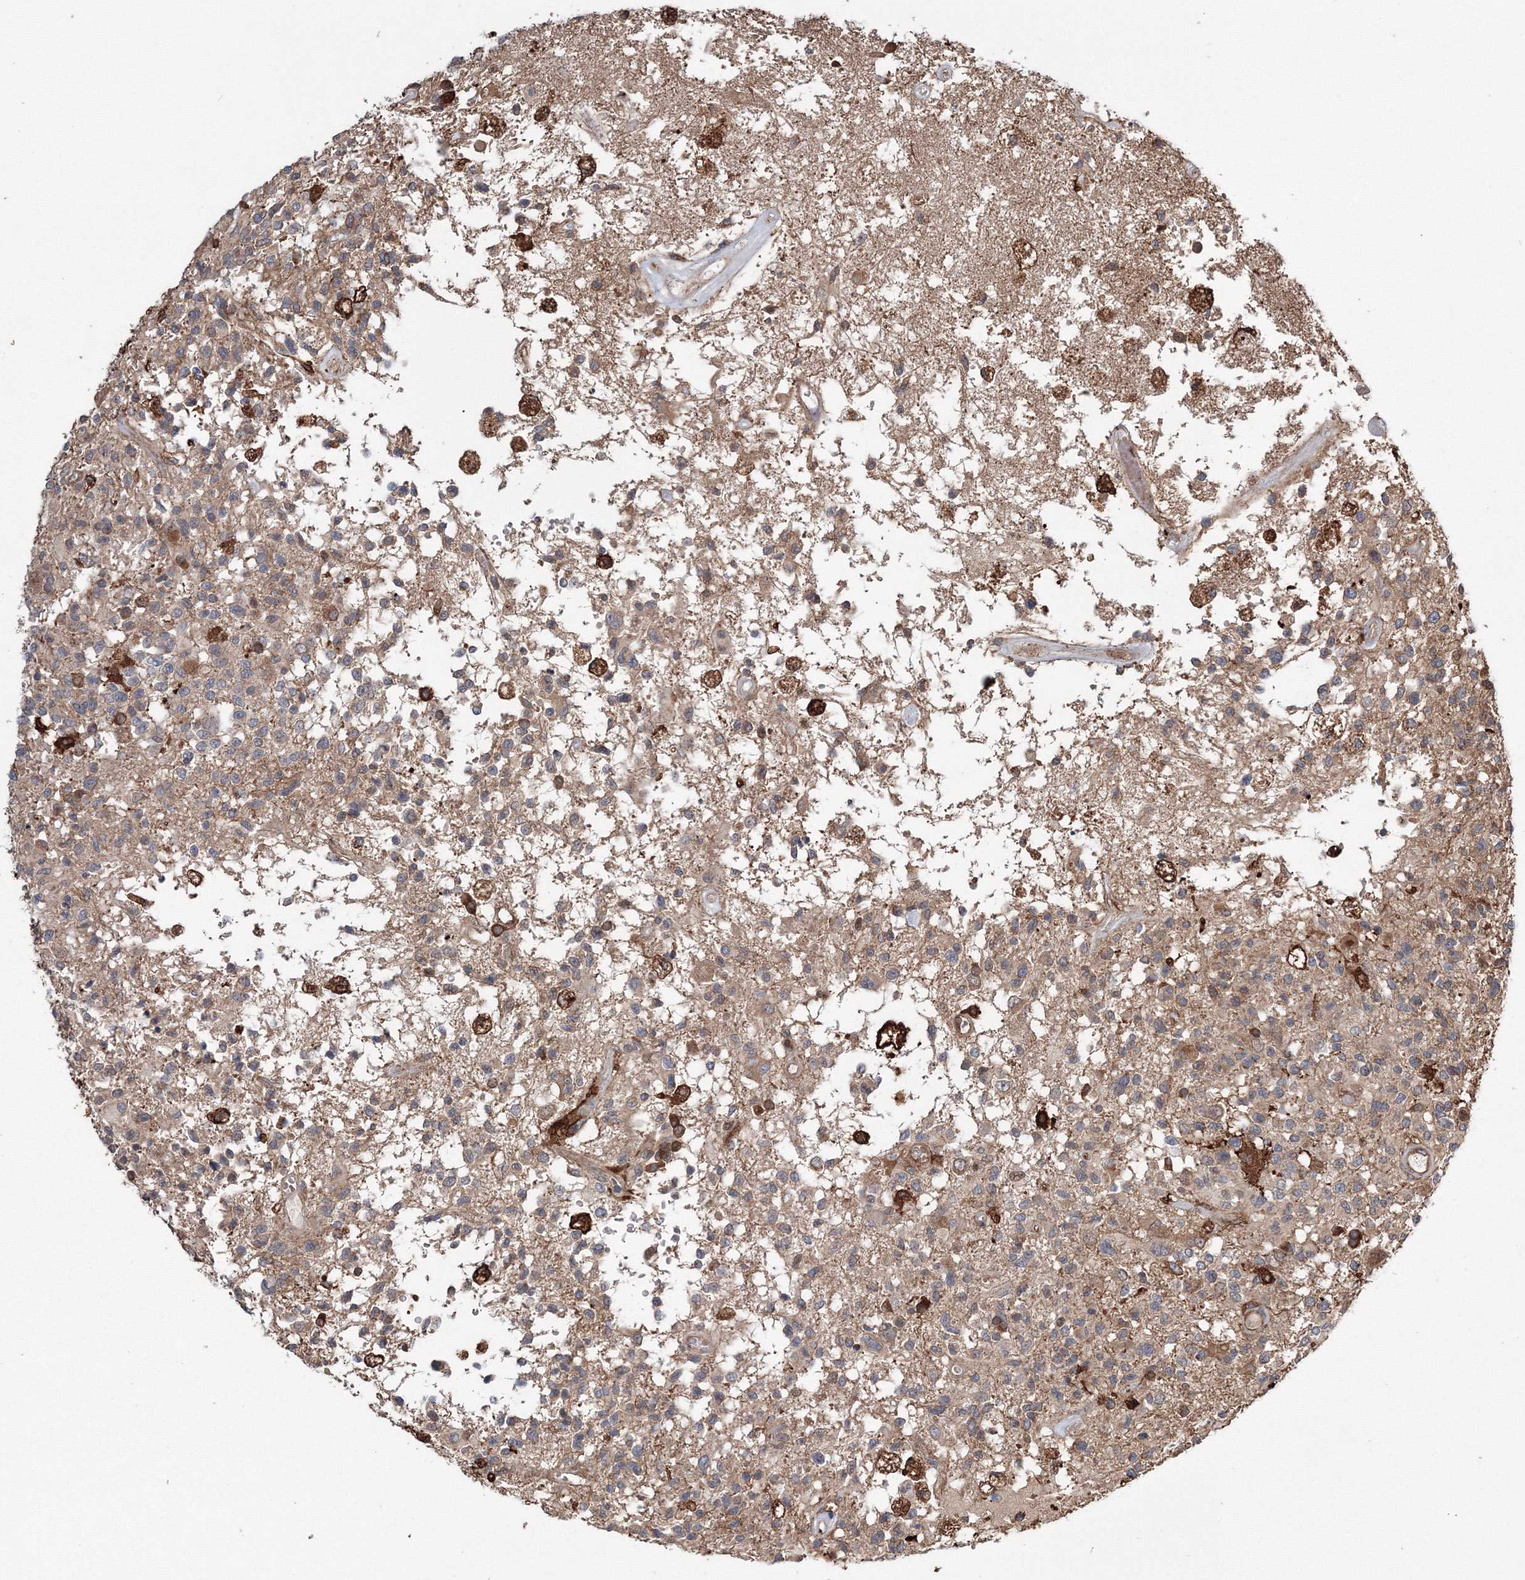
{"staining": {"intensity": "weak", "quantity": "25%-75%", "location": "cytoplasmic/membranous"}, "tissue": "glioma", "cell_type": "Tumor cells", "image_type": "cancer", "snomed": [{"axis": "morphology", "description": "Glioma, malignant, High grade"}, {"axis": "morphology", "description": "Glioblastoma, NOS"}, {"axis": "topography", "description": "Brain"}], "caption": "Protein staining of malignant high-grade glioma tissue exhibits weak cytoplasmic/membranous staining in about 25%-75% of tumor cells.", "gene": "RANBP3L", "patient": {"sex": "male", "age": 60}}